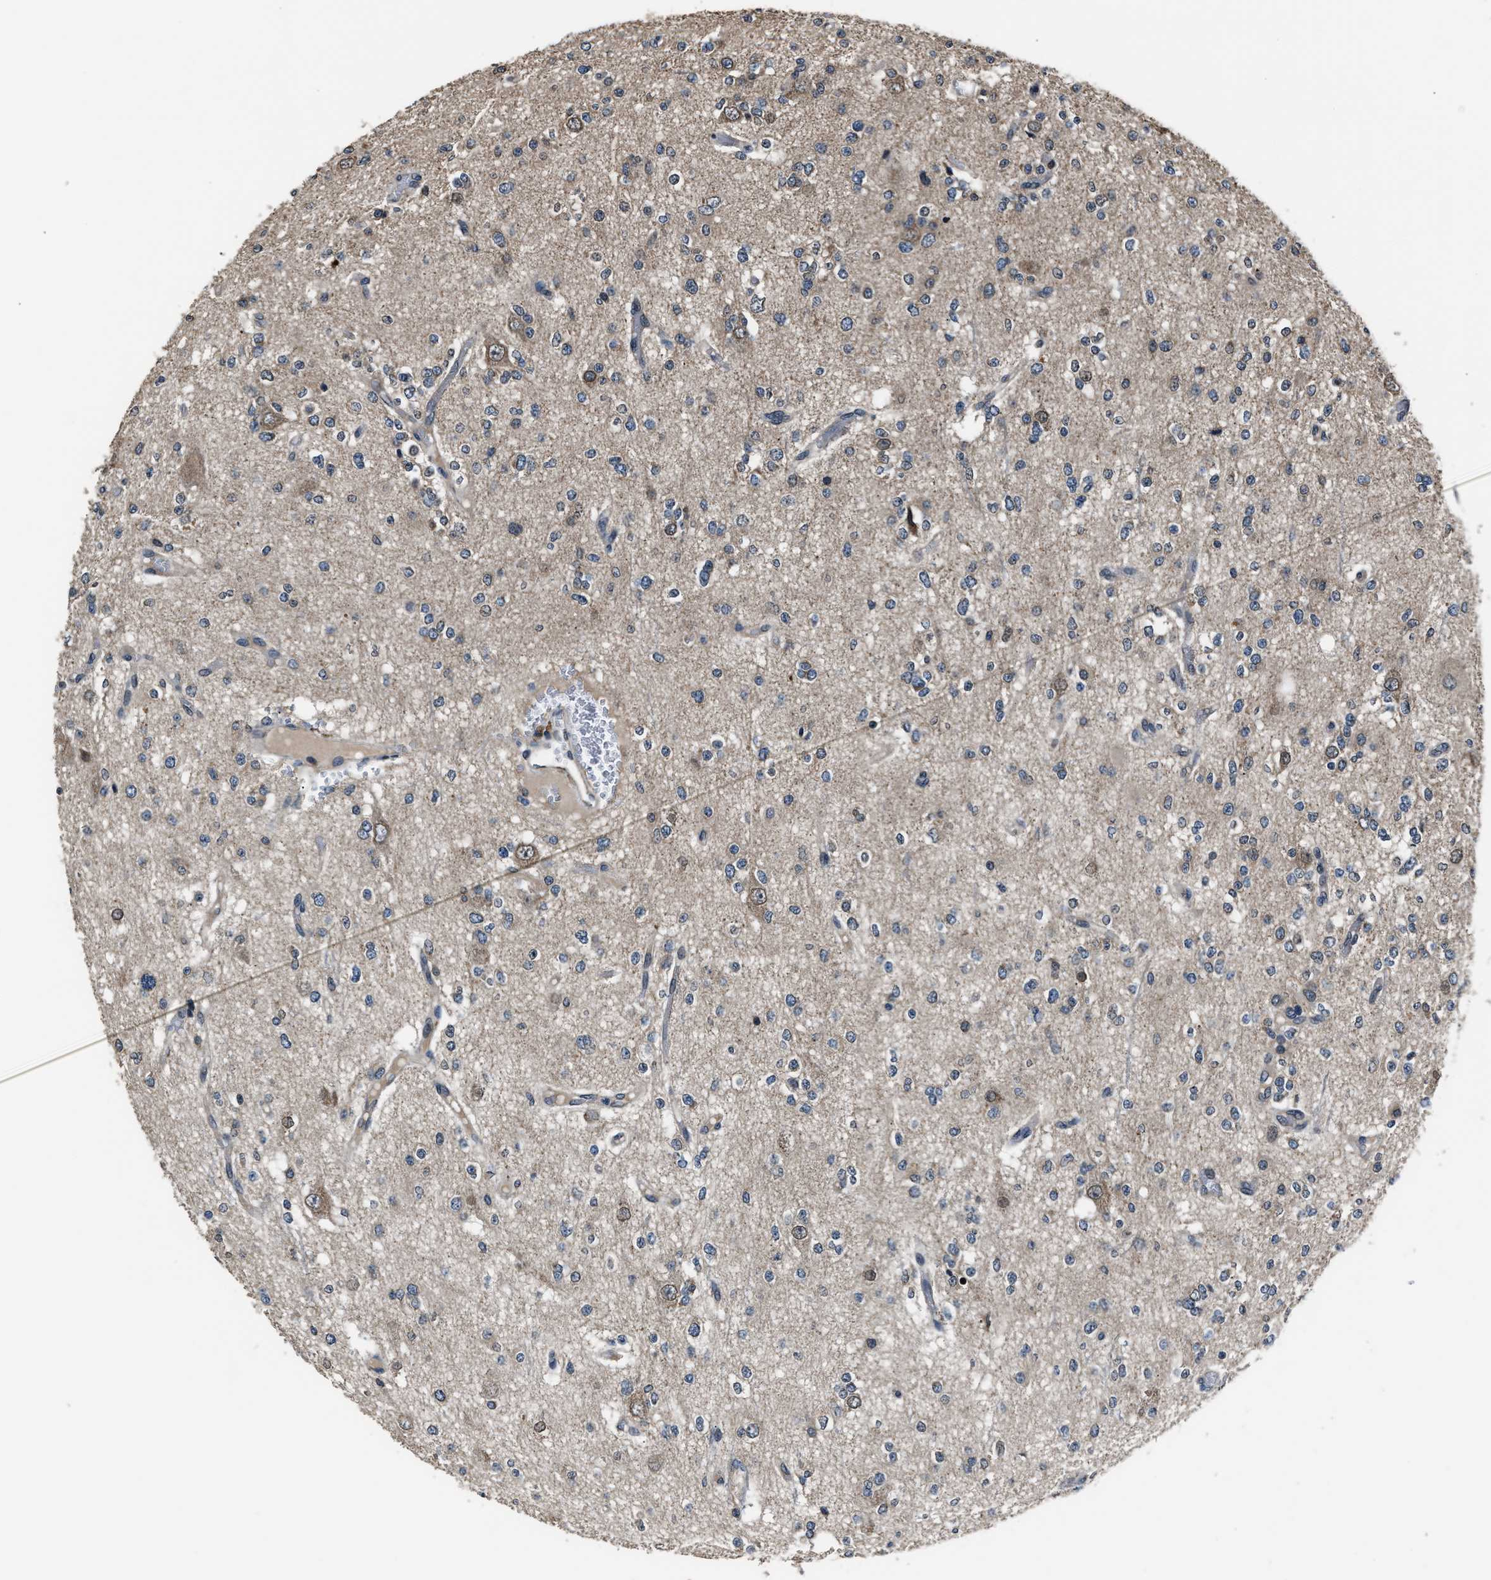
{"staining": {"intensity": "negative", "quantity": "none", "location": "none"}, "tissue": "glioma", "cell_type": "Tumor cells", "image_type": "cancer", "snomed": [{"axis": "morphology", "description": "Glioma, malignant, Low grade"}, {"axis": "topography", "description": "Brain"}], "caption": "High power microscopy image of an immunohistochemistry photomicrograph of low-grade glioma (malignant), revealing no significant expression in tumor cells.", "gene": "TNRC18", "patient": {"sex": "male", "age": 38}}